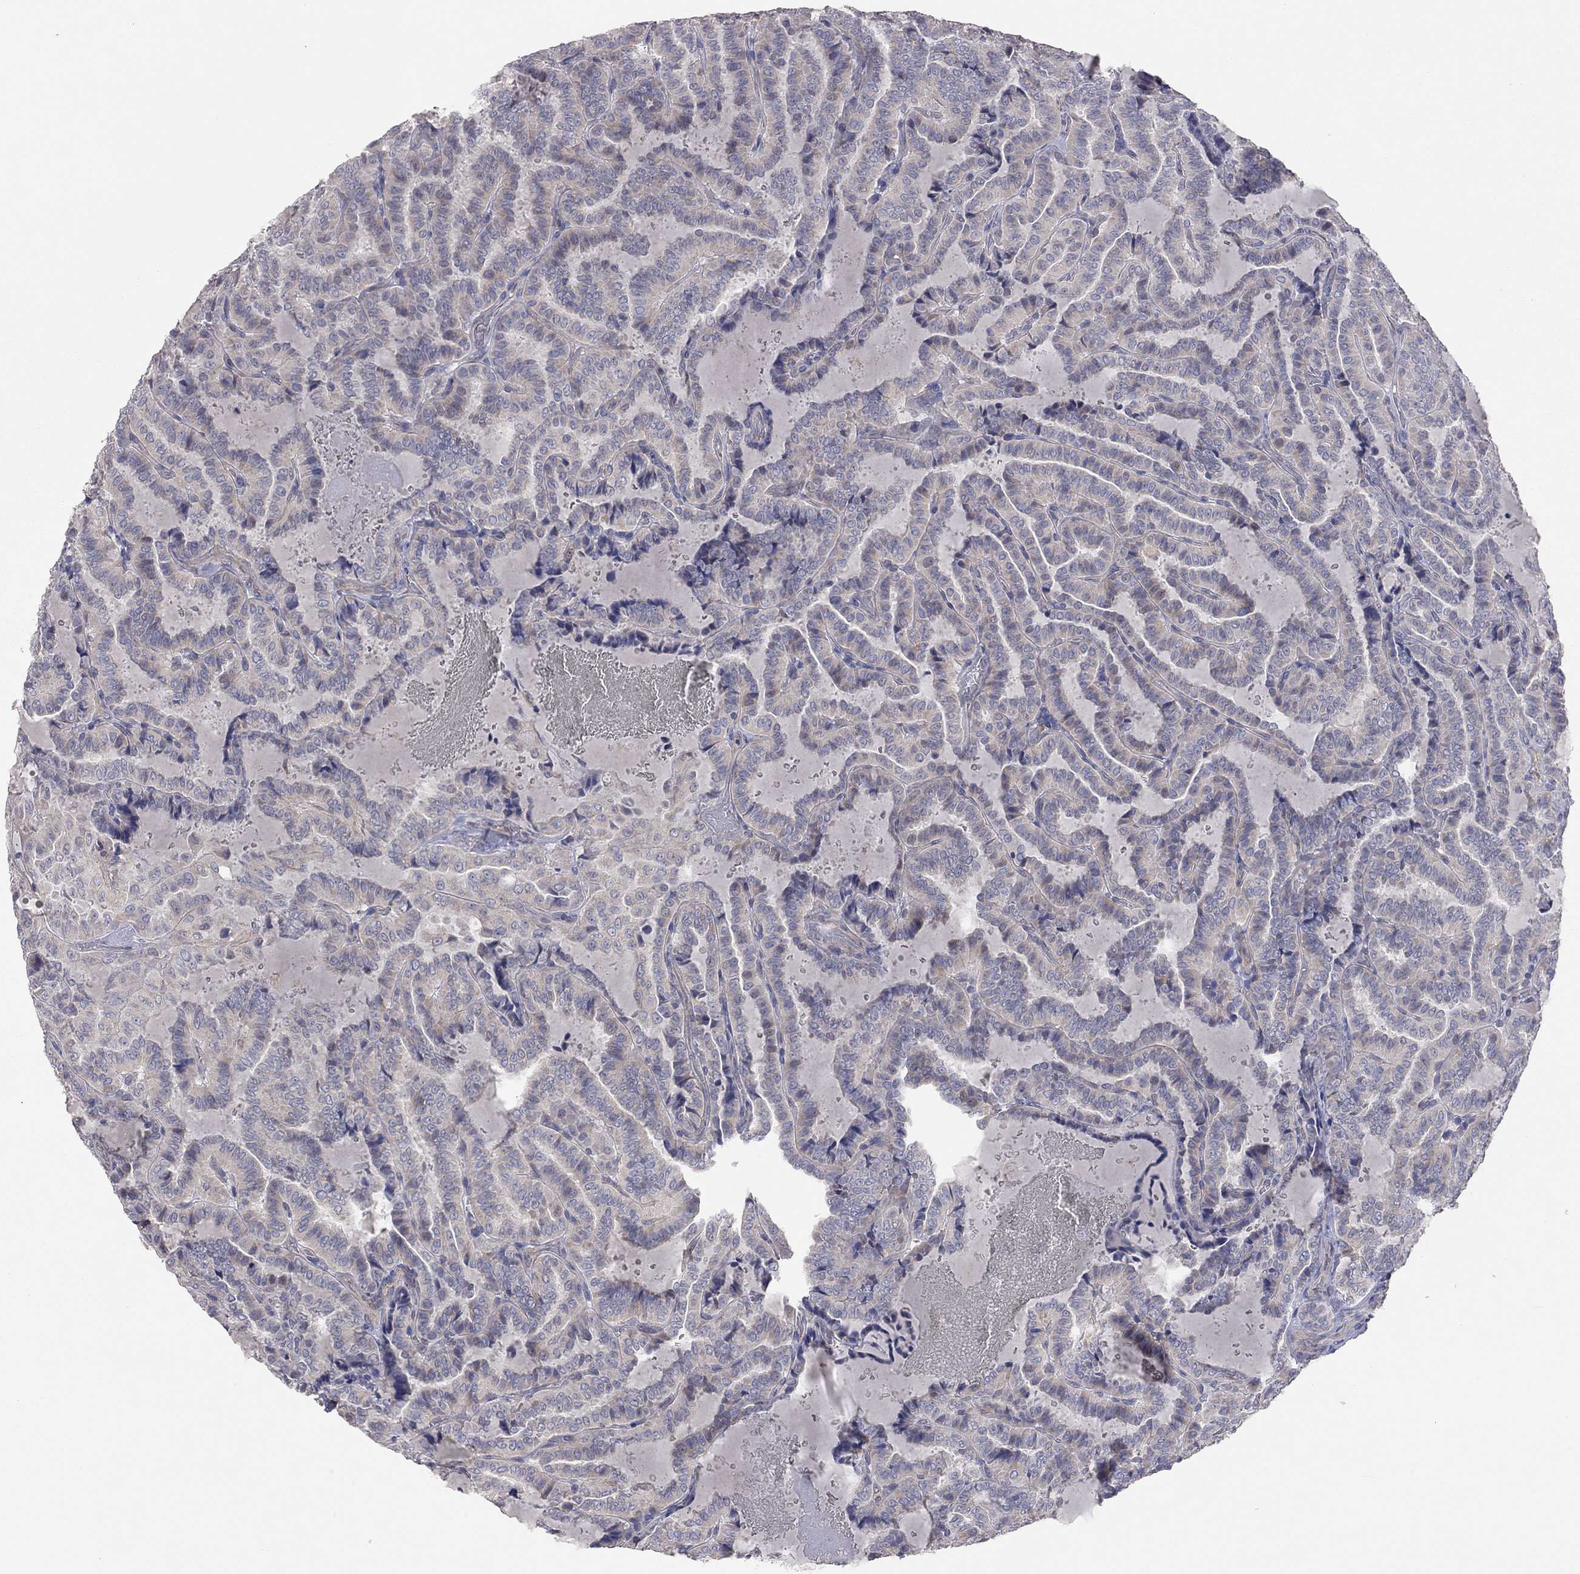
{"staining": {"intensity": "weak", "quantity": "25%-75%", "location": "cytoplasmic/membranous"}, "tissue": "thyroid cancer", "cell_type": "Tumor cells", "image_type": "cancer", "snomed": [{"axis": "morphology", "description": "Papillary adenocarcinoma, NOS"}, {"axis": "topography", "description": "Thyroid gland"}], "caption": "Immunohistochemical staining of thyroid cancer (papillary adenocarcinoma) demonstrates weak cytoplasmic/membranous protein staining in about 25%-75% of tumor cells.", "gene": "KCNB1", "patient": {"sex": "female", "age": 39}}